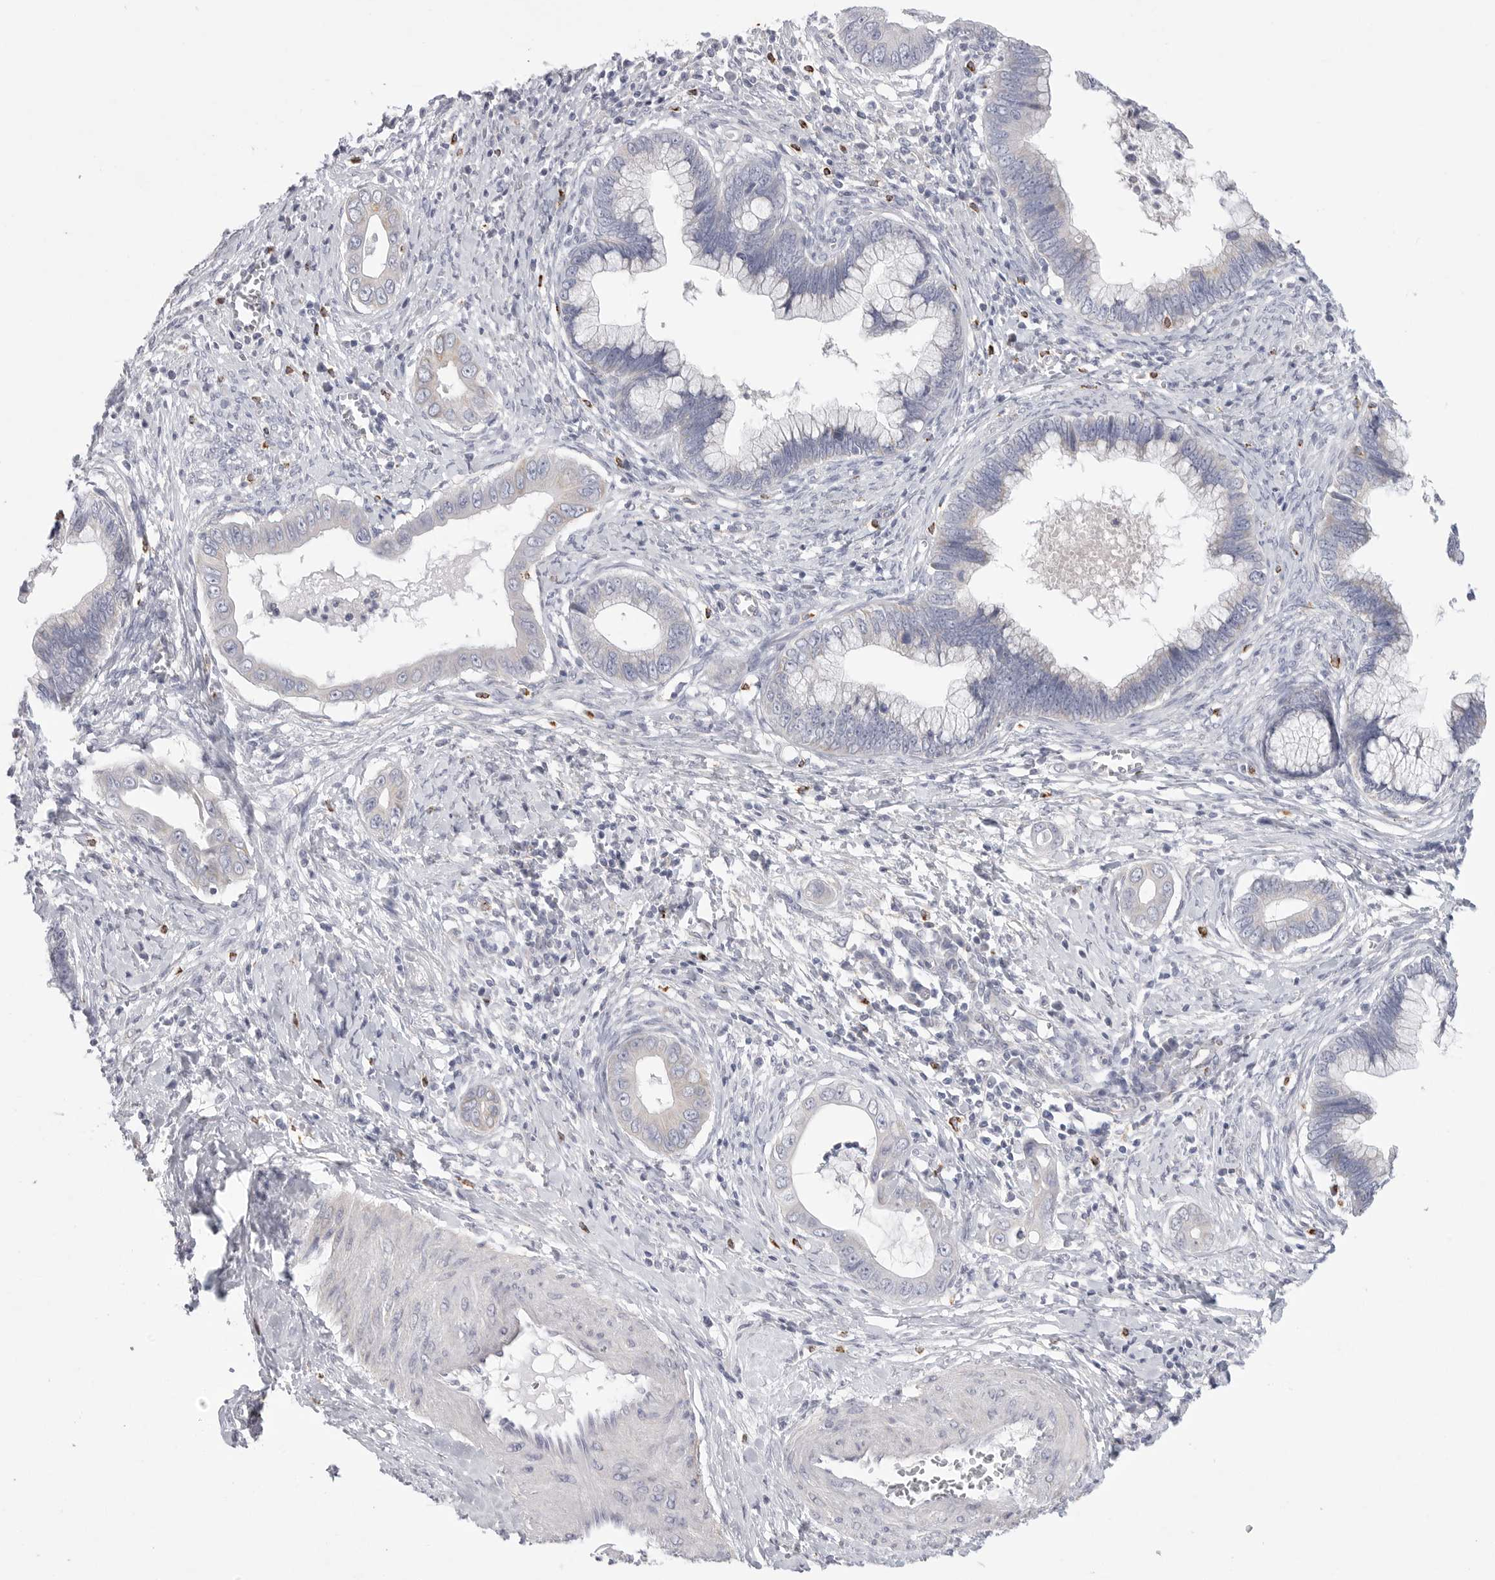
{"staining": {"intensity": "negative", "quantity": "none", "location": "none"}, "tissue": "cervical cancer", "cell_type": "Tumor cells", "image_type": "cancer", "snomed": [{"axis": "morphology", "description": "Adenocarcinoma, NOS"}, {"axis": "topography", "description": "Cervix"}], "caption": "The IHC micrograph has no significant staining in tumor cells of adenocarcinoma (cervical) tissue. (Stains: DAB IHC with hematoxylin counter stain, Microscopy: brightfield microscopy at high magnification).", "gene": "ELP3", "patient": {"sex": "female", "age": 44}}